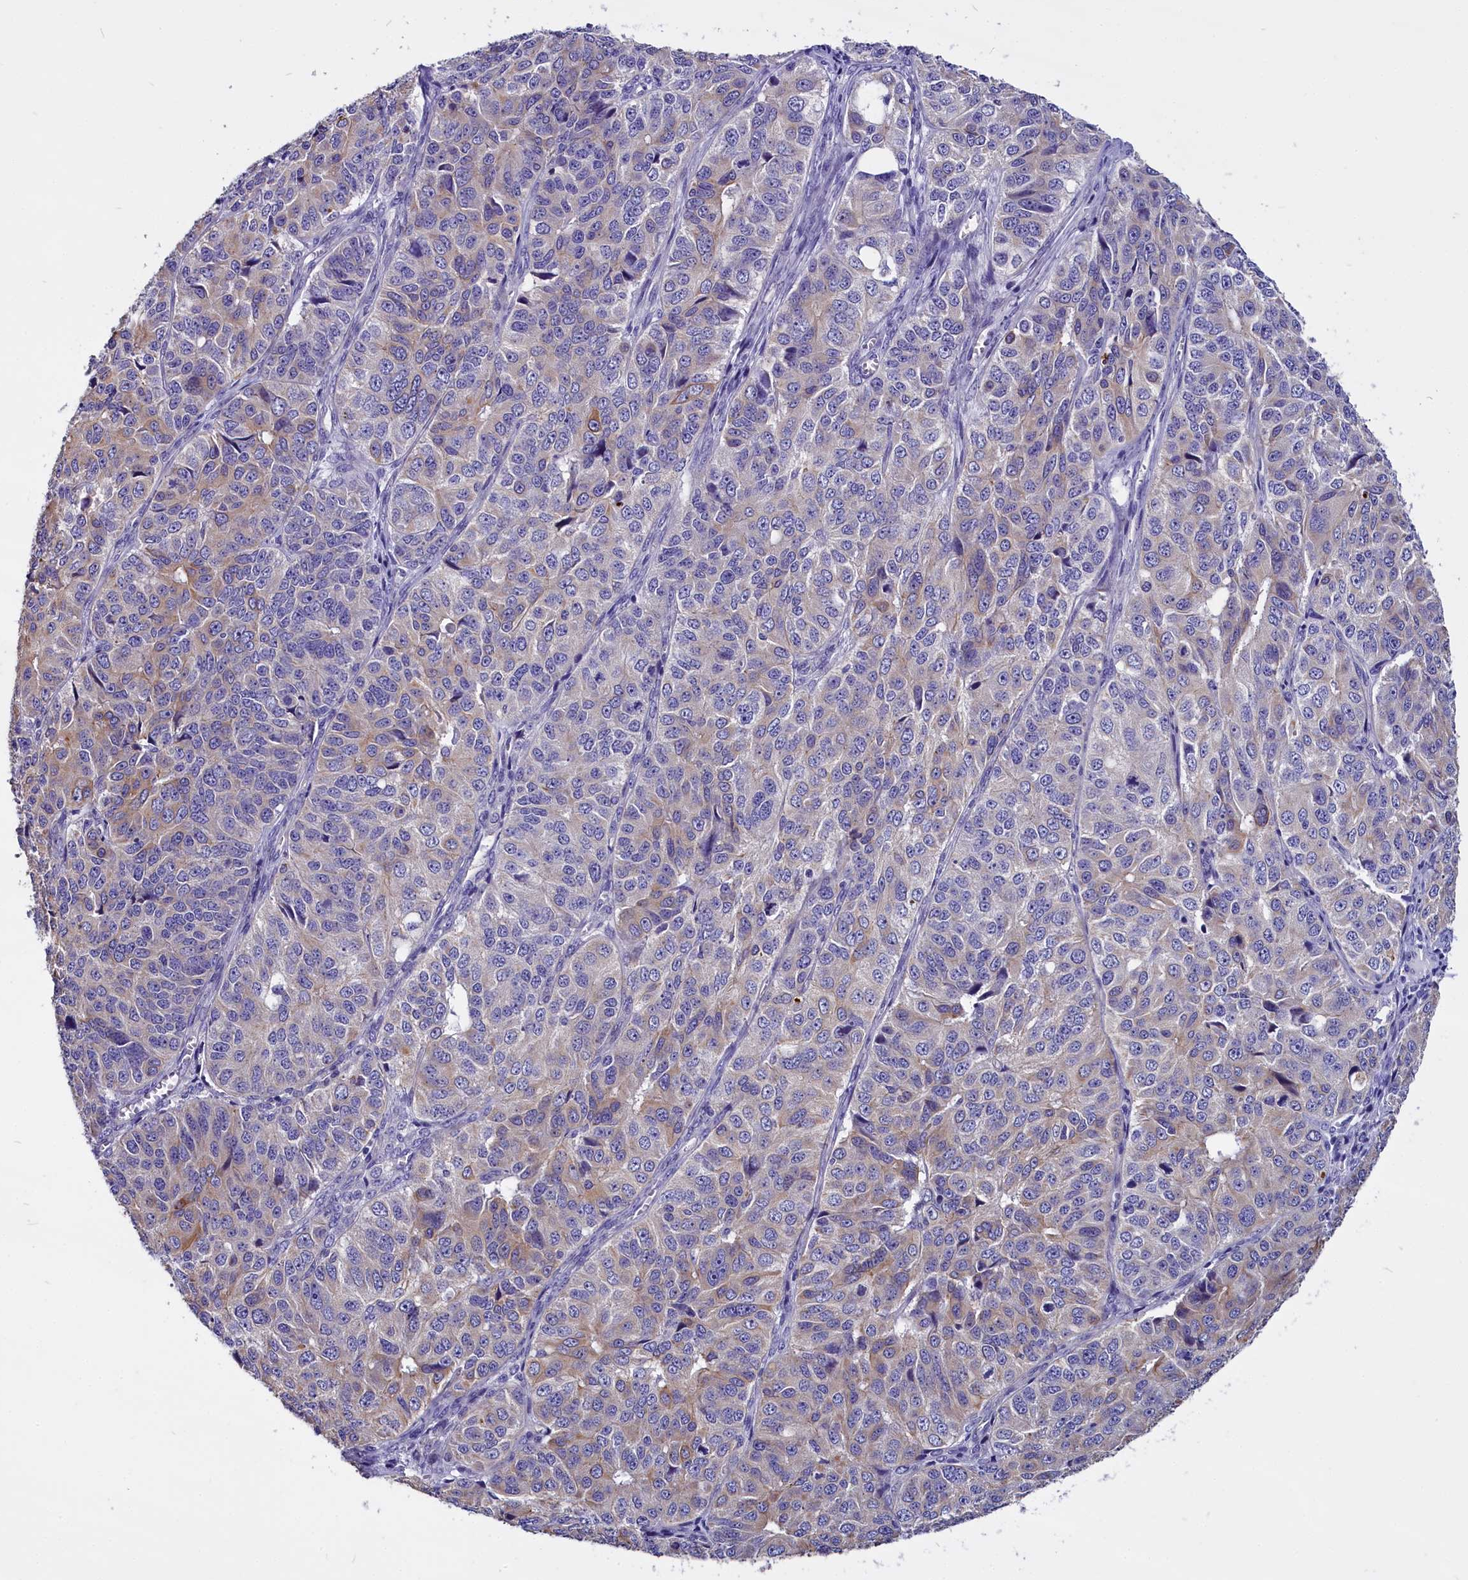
{"staining": {"intensity": "weak", "quantity": "<25%", "location": "cytoplasmic/membranous"}, "tissue": "ovarian cancer", "cell_type": "Tumor cells", "image_type": "cancer", "snomed": [{"axis": "morphology", "description": "Carcinoma, endometroid"}, {"axis": "topography", "description": "Ovary"}], "caption": "High power microscopy photomicrograph of an immunohistochemistry histopathology image of endometroid carcinoma (ovarian), revealing no significant staining in tumor cells.", "gene": "CEP170", "patient": {"sex": "female", "age": 51}}